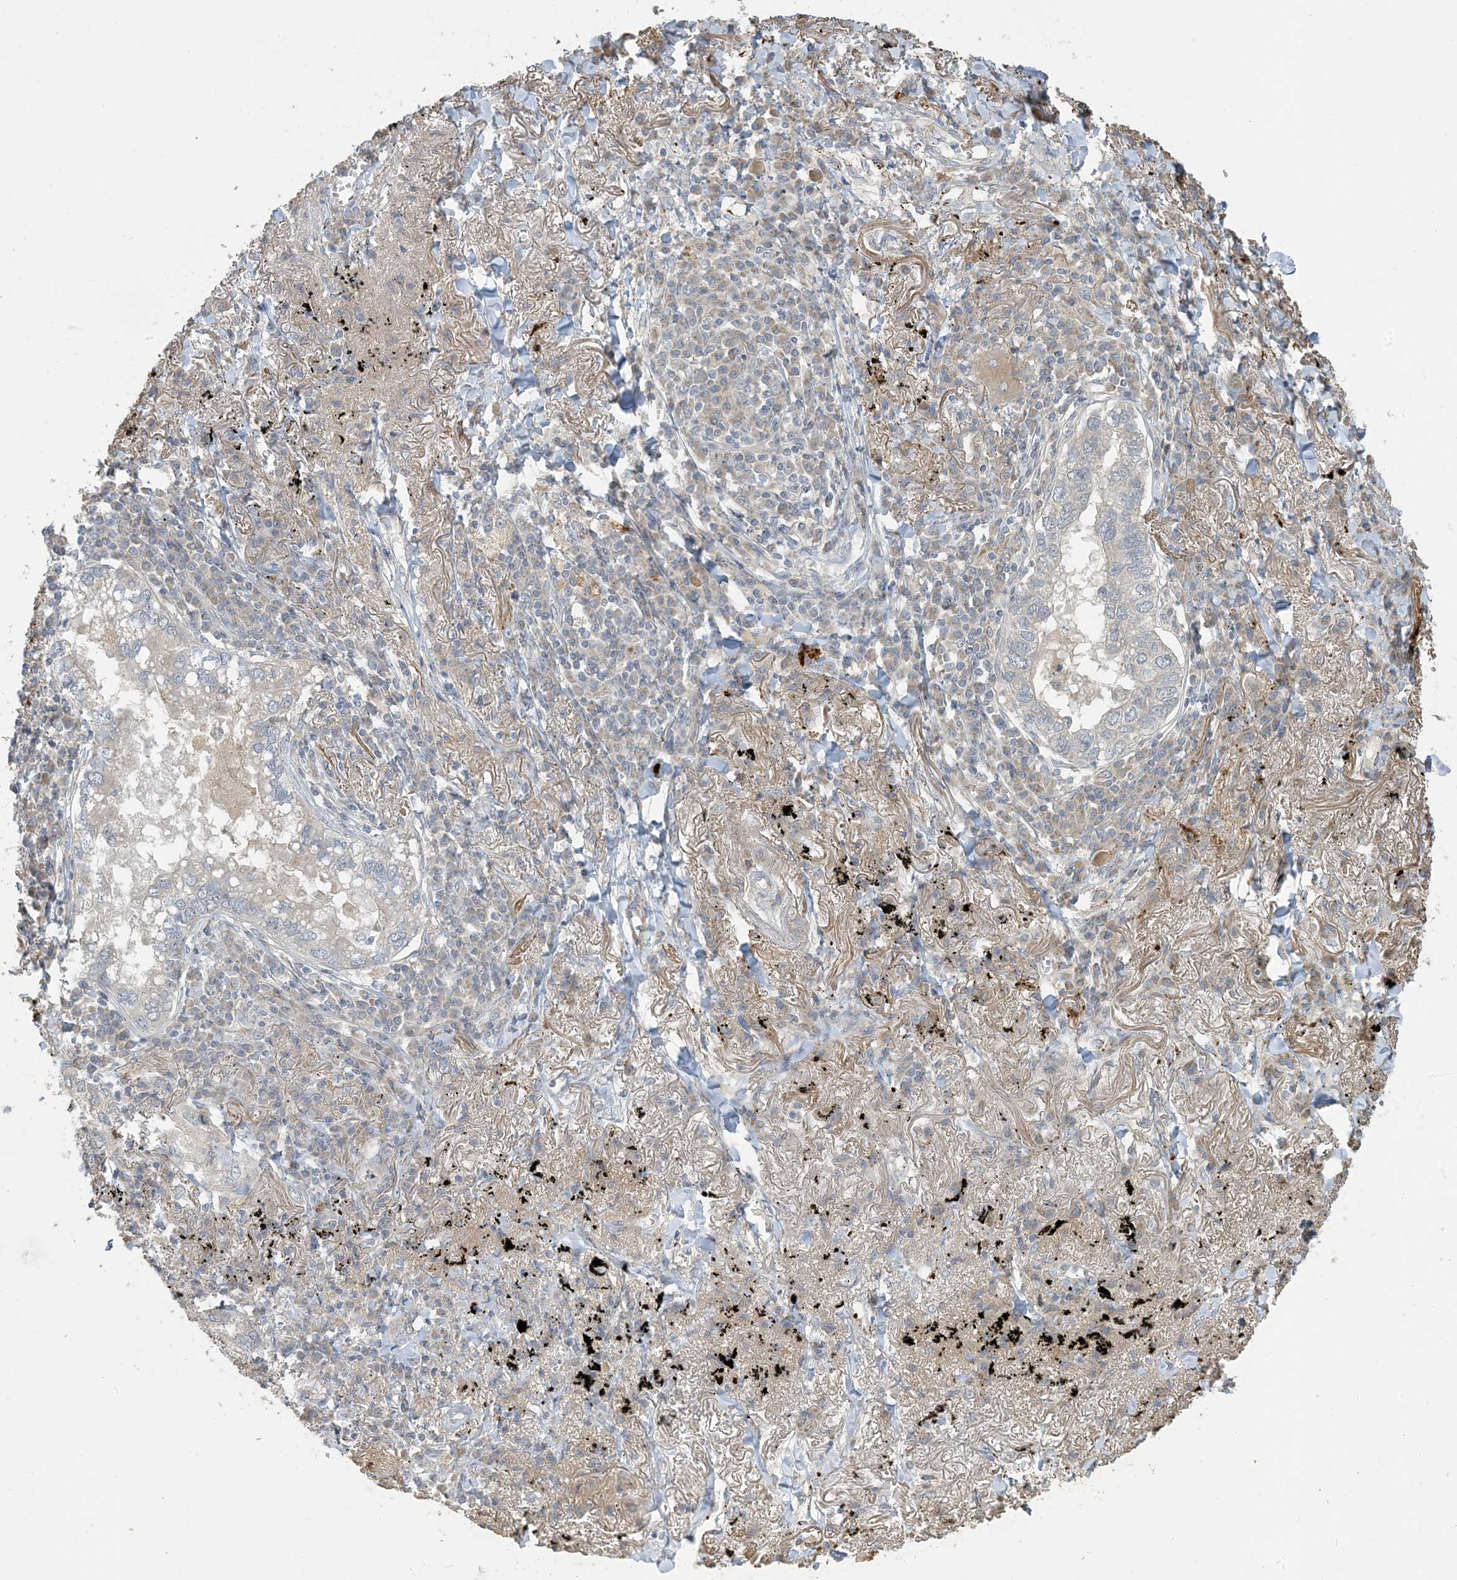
{"staining": {"intensity": "negative", "quantity": "none", "location": "none"}, "tissue": "lung cancer", "cell_type": "Tumor cells", "image_type": "cancer", "snomed": [{"axis": "morphology", "description": "Adenocarcinoma, NOS"}, {"axis": "topography", "description": "Lung"}], "caption": "Tumor cells show no significant protein staining in adenocarcinoma (lung).", "gene": "LTN1", "patient": {"sex": "male", "age": 65}}